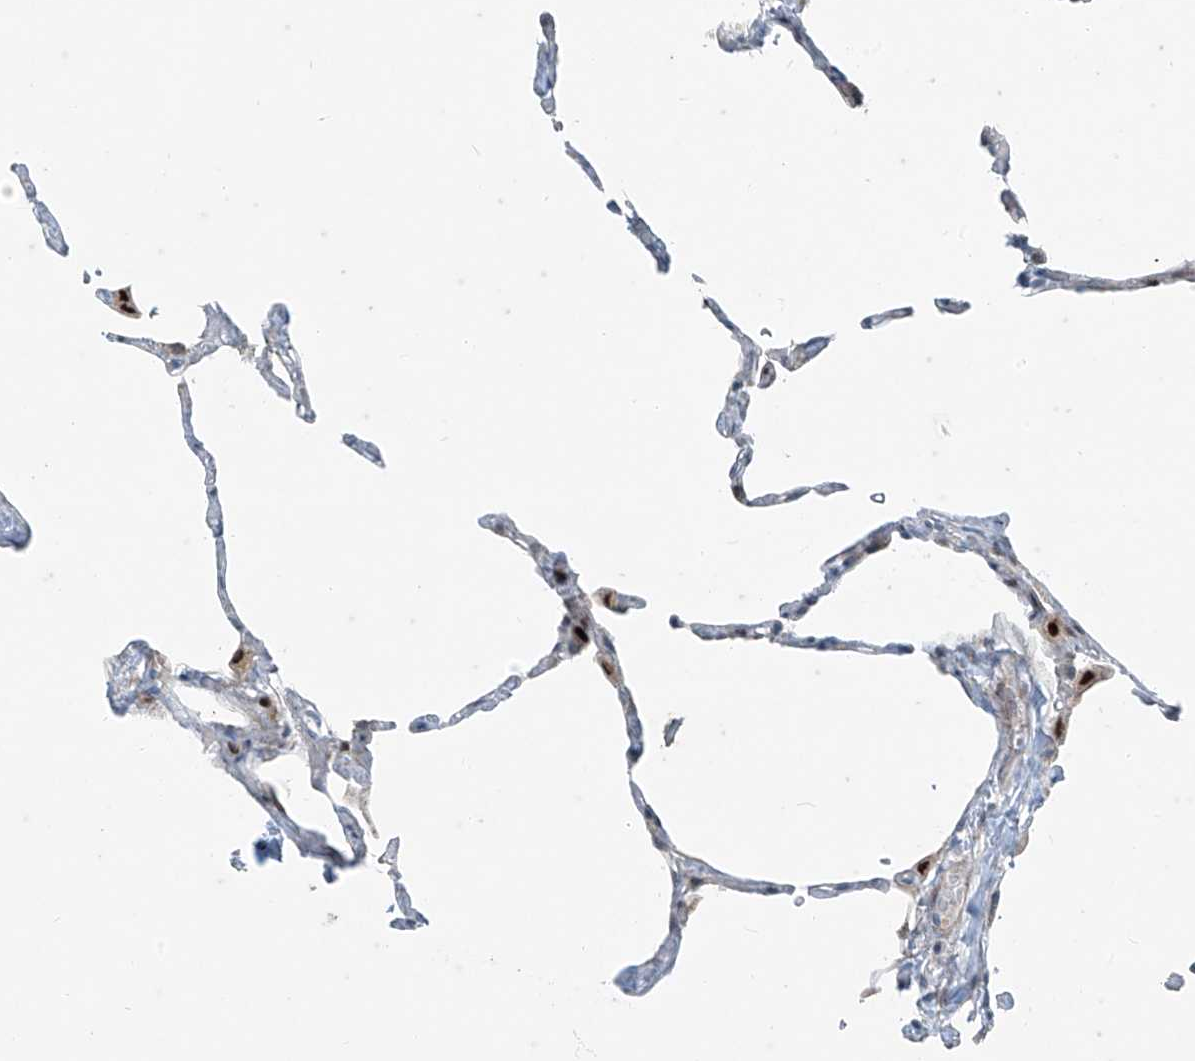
{"staining": {"intensity": "negative", "quantity": "none", "location": "none"}, "tissue": "lung", "cell_type": "Alveolar cells", "image_type": "normal", "snomed": [{"axis": "morphology", "description": "Normal tissue, NOS"}, {"axis": "topography", "description": "Lung"}], "caption": "High power microscopy histopathology image of an immunohistochemistry (IHC) micrograph of unremarkable lung, revealing no significant positivity in alveolar cells.", "gene": "PPCS", "patient": {"sex": "male", "age": 65}}